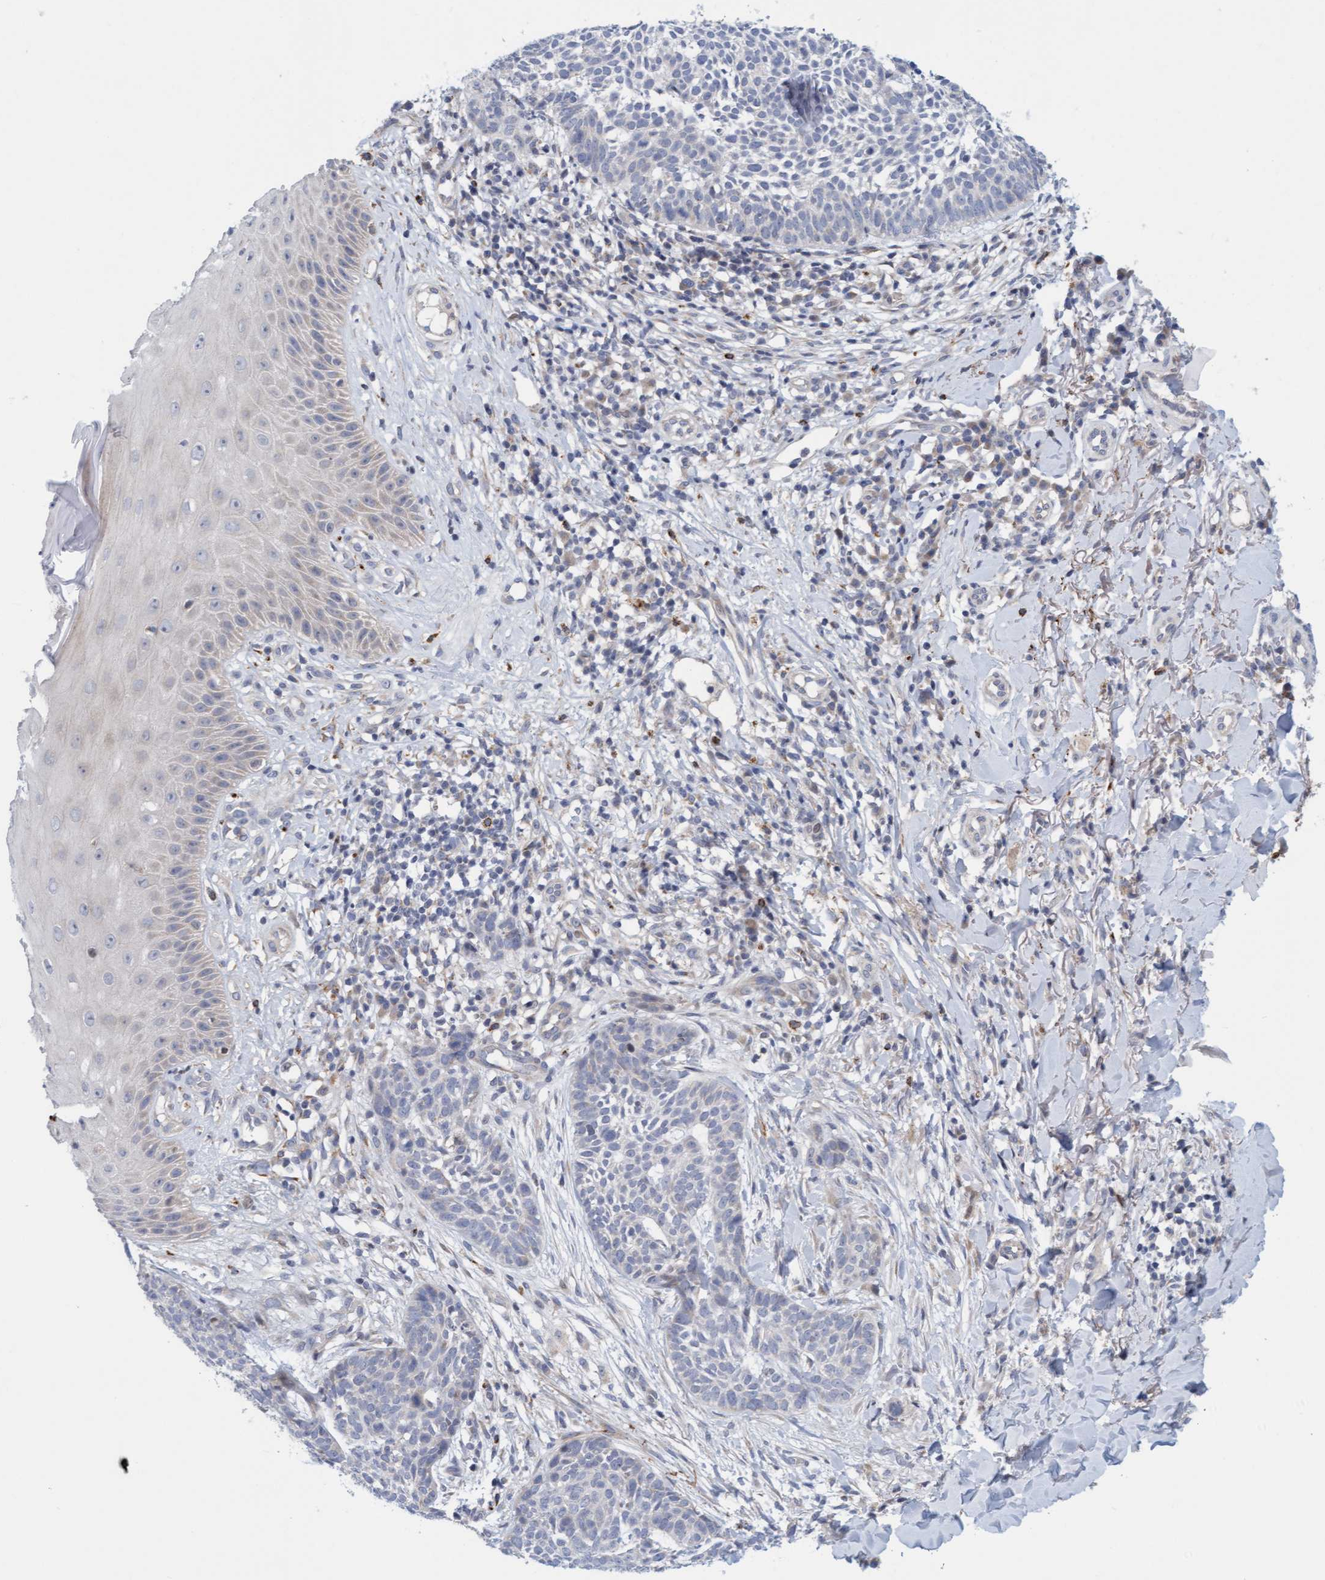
{"staining": {"intensity": "negative", "quantity": "none", "location": "none"}, "tissue": "skin cancer", "cell_type": "Tumor cells", "image_type": "cancer", "snomed": [{"axis": "morphology", "description": "Normal tissue, NOS"}, {"axis": "morphology", "description": "Basal cell carcinoma"}, {"axis": "topography", "description": "Skin"}], "caption": "This is a photomicrograph of immunohistochemistry staining of skin cancer (basal cell carcinoma), which shows no expression in tumor cells.", "gene": "ZC3H3", "patient": {"sex": "male", "age": 67}}